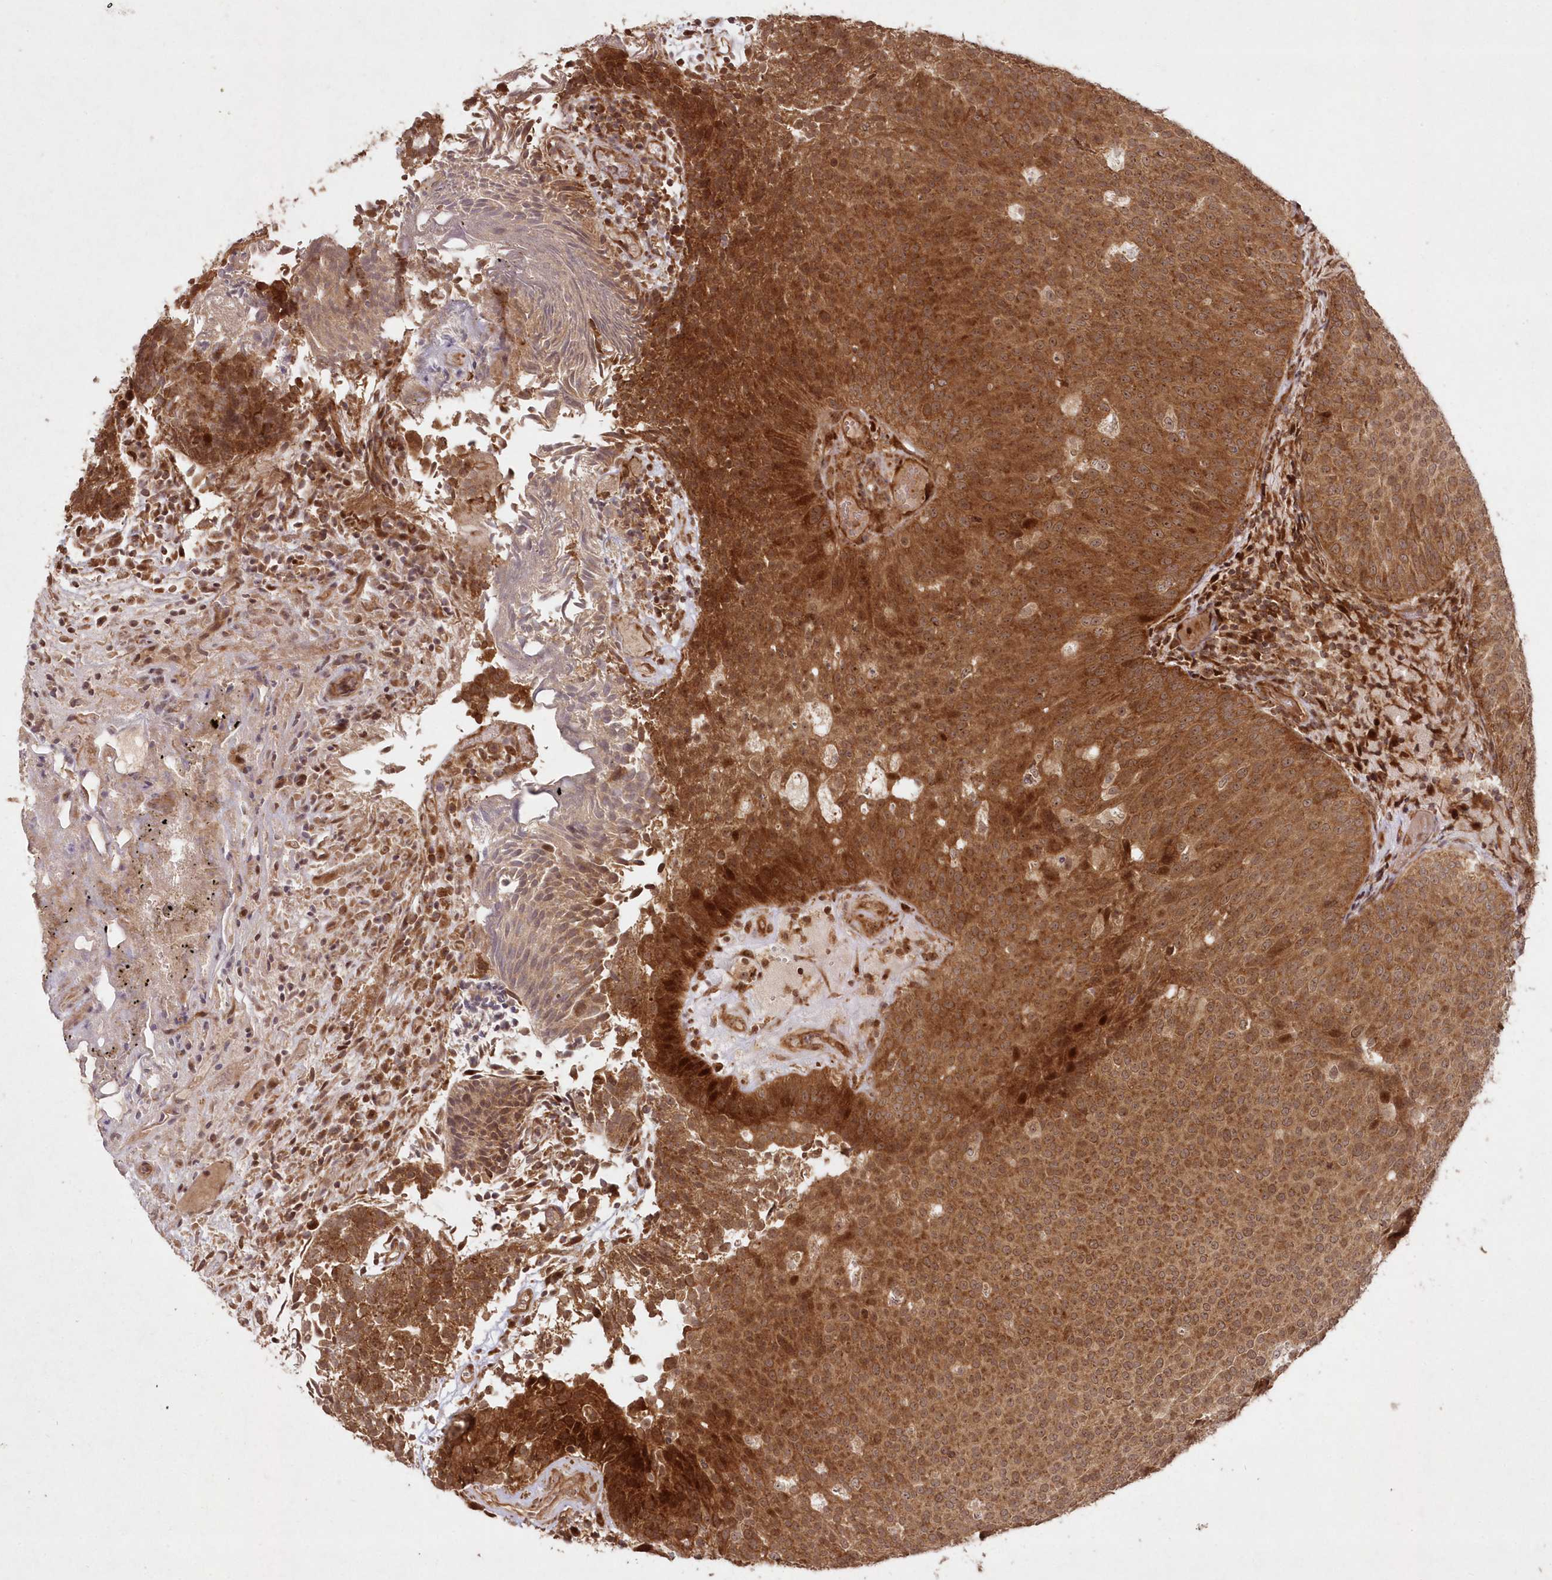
{"staining": {"intensity": "strong", "quantity": ">75%", "location": "cytoplasmic/membranous,nuclear"}, "tissue": "urothelial cancer", "cell_type": "Tumor cells", "image_type": "cancer", "snomed": [{"axis": "morphology", "description": "Urothelial carcinoma, Low grade"}, {"axis": "topography", "description": "Urinary bladder"}], "caption": "Low-grade urothelial carcinoma was stained to show a protein in brown. There is high levels of strong cytoplasmic/membranous and nuclear staining in approximately >75% of tumor cells. Immunohistochemistry stains the protein in brown and the nuclei are stained blue.", "gene": "SERINC1", "patient": {"sex": "male", "age": 86}}